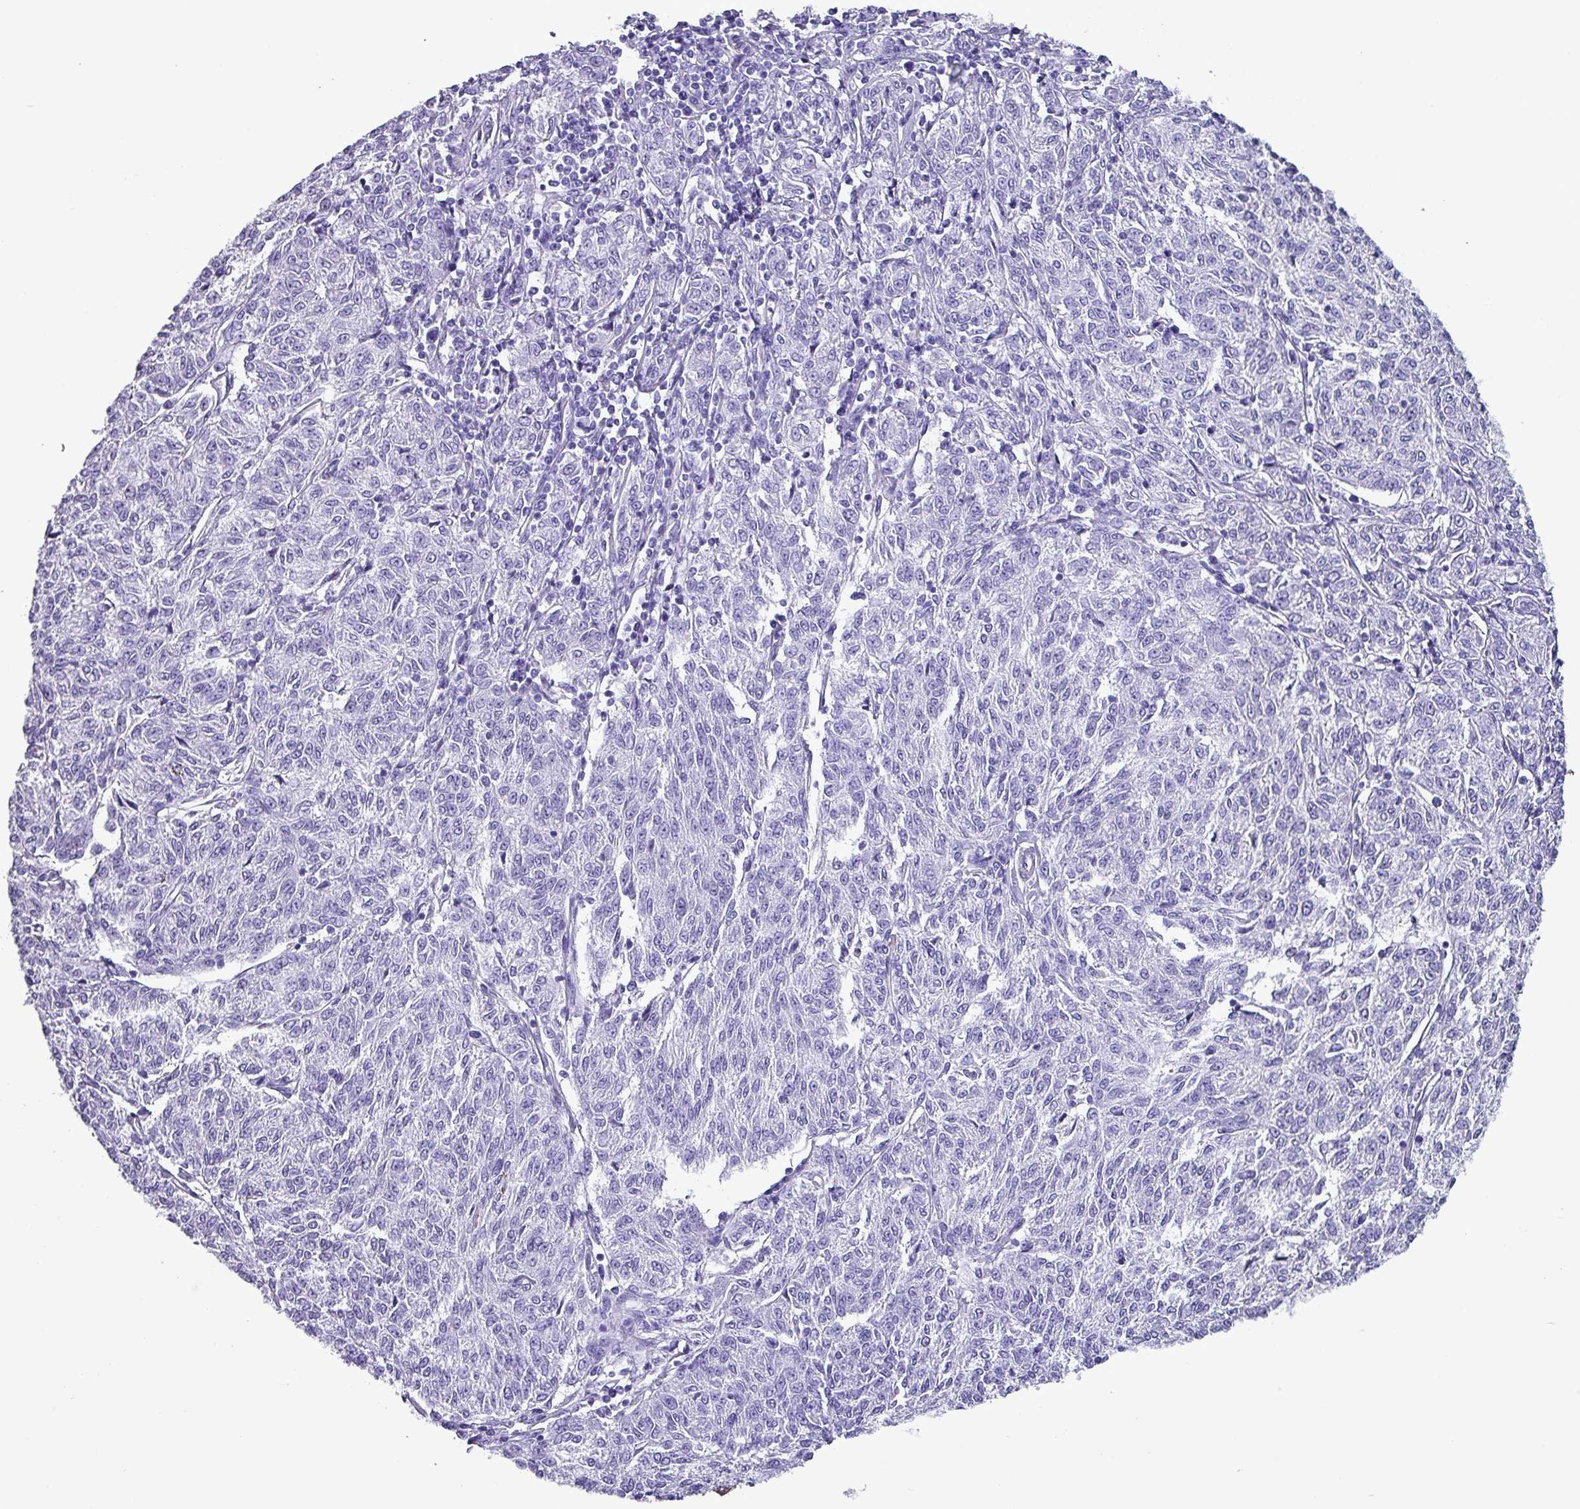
{"staining": {"intensity": "negative", "quantity": "none", "location": "none"}, "tissue": "melanoma", "cell_type": "Tumor cells", "image_type": "cancer", "snomed": [{"axis": "morphology", "description": "Malignant melanoma, NOS"}, {"axis": "topography", "description": "Skin"}], "caption": "Melanoma was stained to show a protein in brown. There is no significant staining in tumor cells.", "gene": "KRT6C", "patient": {"sex": "female", "age": 72}}